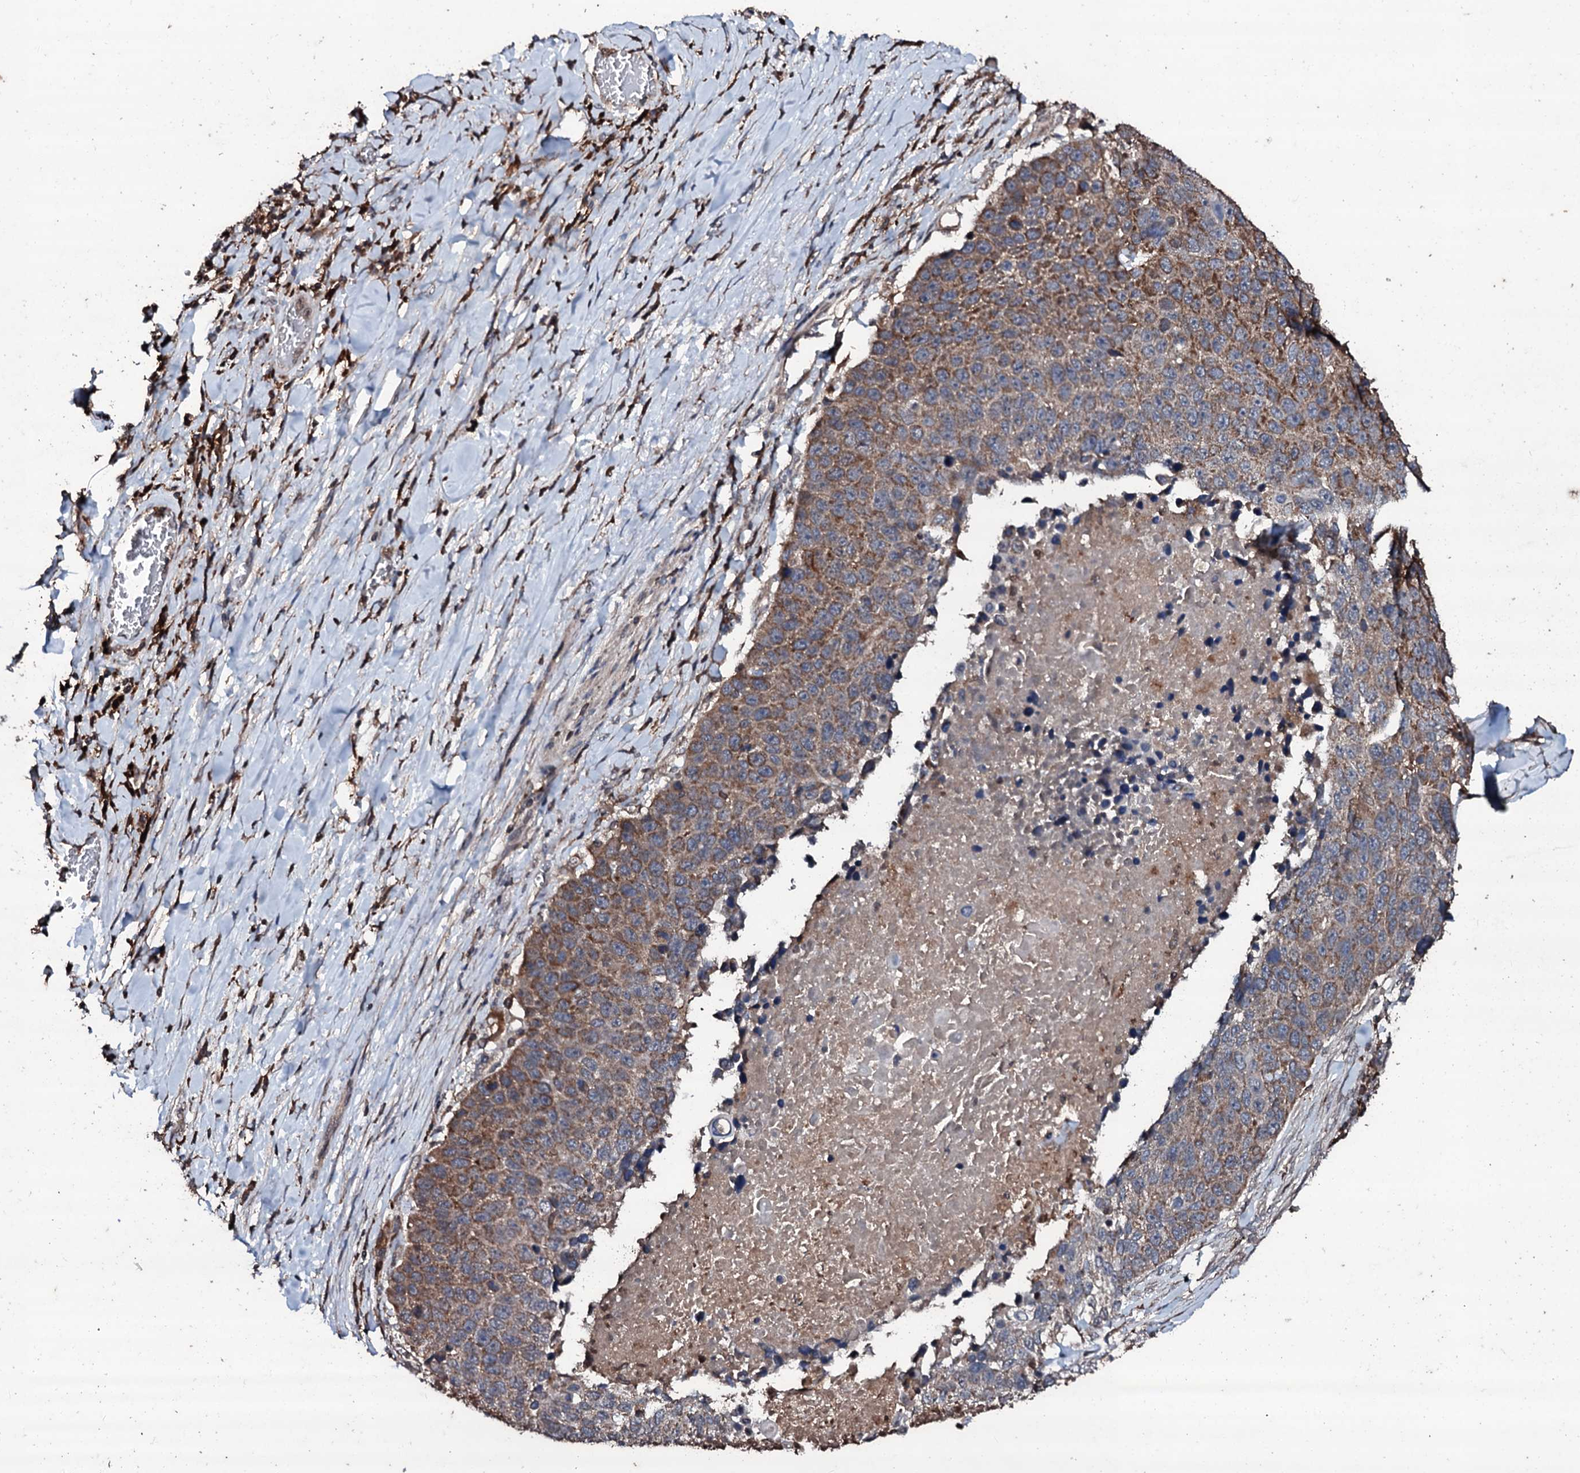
{"staining": {"intensity": "moderate", "quantity": ">75%", "location": "cytoplasmic/membranous"}, "tissue": "lung cancer", "cell_type": "Tumor cells", "image_type": "cancer", "snomed": [{"axis": "morphology", "description": "Normal tissue, NOS"}, {"axis": "morphology", "description": "Squamous cell carcinoma, NOS"}, {"axis": "topography", "description": "Lymph node"}, {"axis": "topography", "description": "Lung"}], "caption": "A medium amount of moderate cytoplasmic/membranous expression is appreciated in about >75% of tumor cells in squamous cell carcinoma (lung) tissue.", "gene": "SDHAF2", "patient": {"sex": "male", "age": 66}}